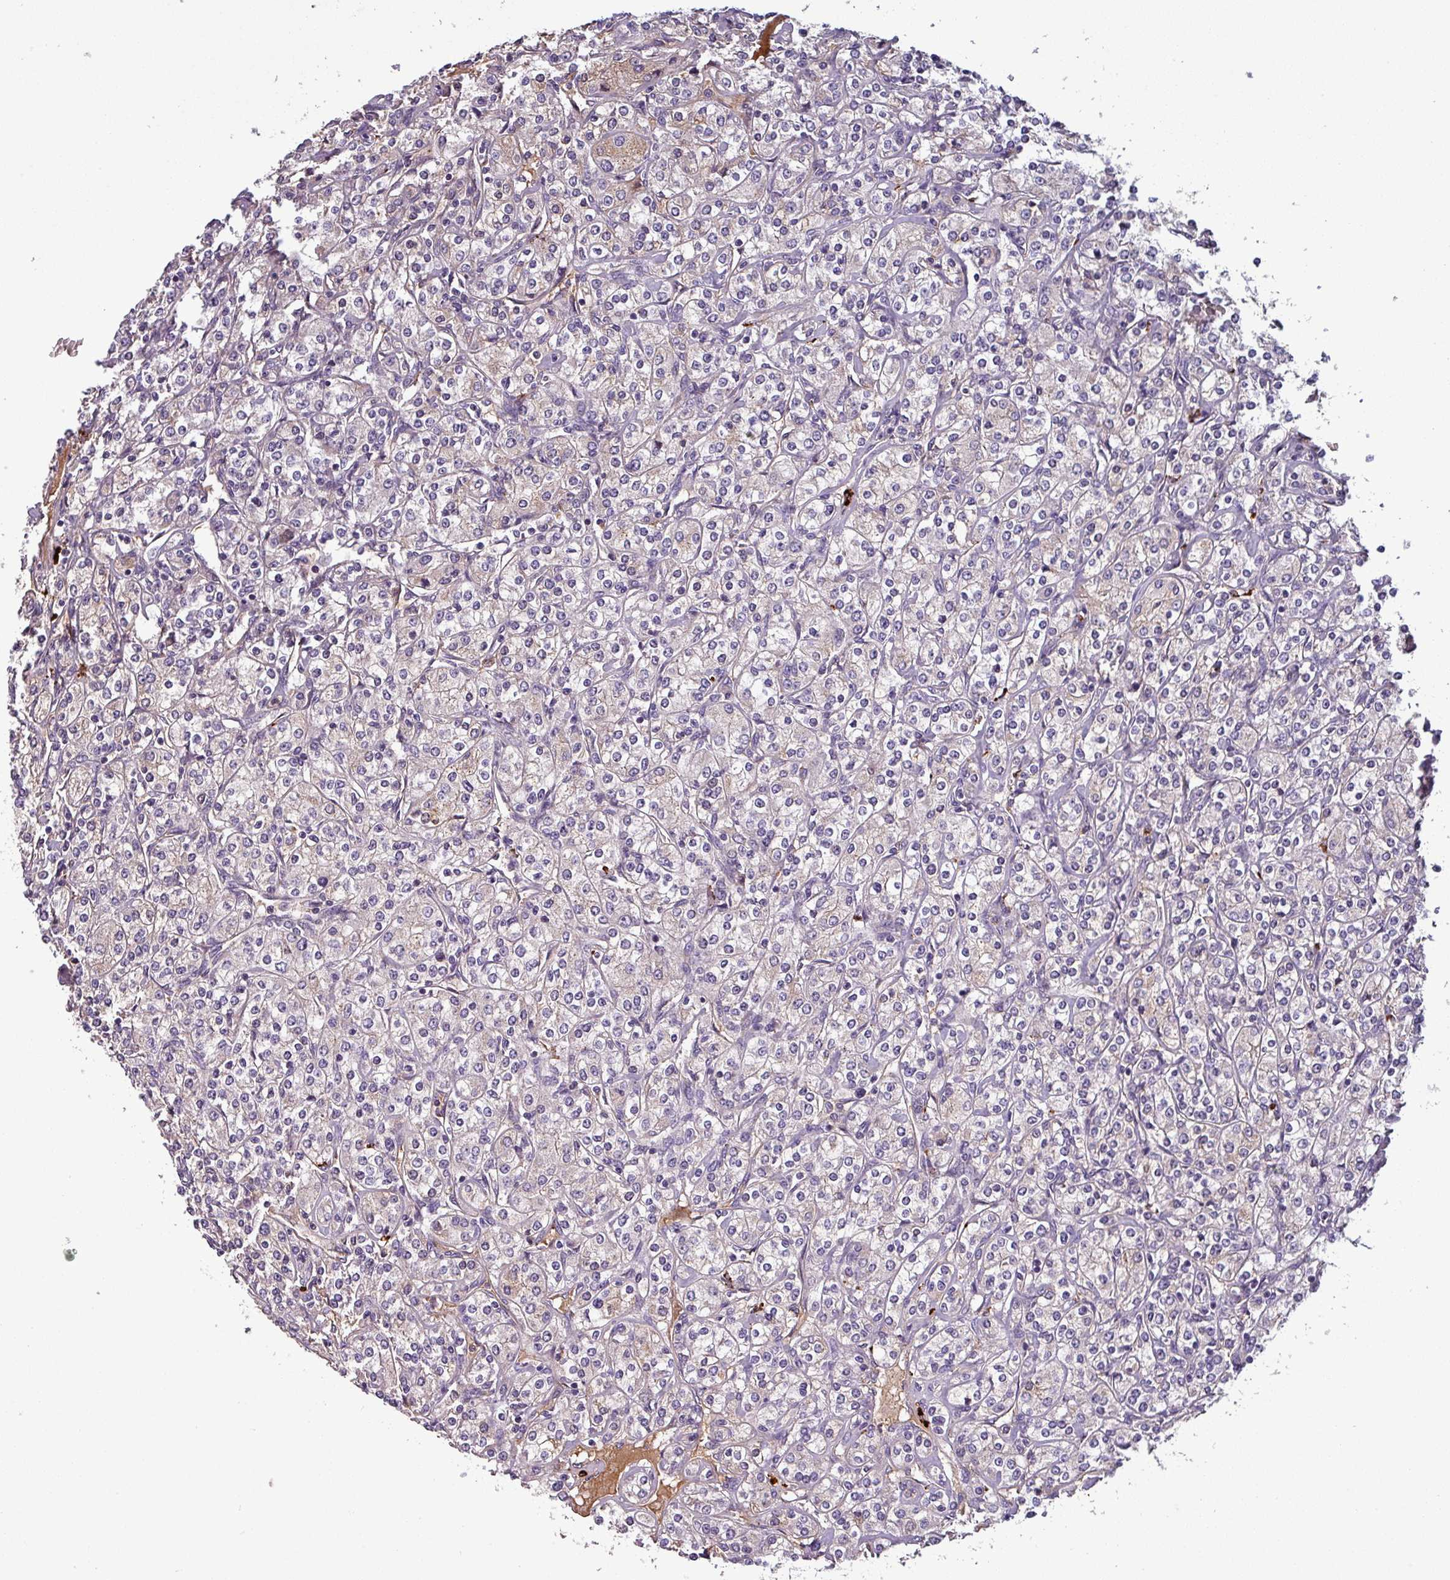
{"staining": {"intensity": "weak", "quantity": "<25%", "location": "cytoplasmic/membranous"}, "tissue": "renal cancer", "cell_type": "Tumor cells", "image_type": "cancer", "snomed": [{"axis": "morphology", "description": "Adenocarcinoma, NOS"}, {"axis": "topography", "description": "Kidney"}], "caption": "Immunohistochemistry (IHC) photomicrograph of renal cancer stained for a protein (brown), which exhibits no staining in tumor cells.", "gene": "PUS1", "patient": {"sex": "male", "age": 77}}